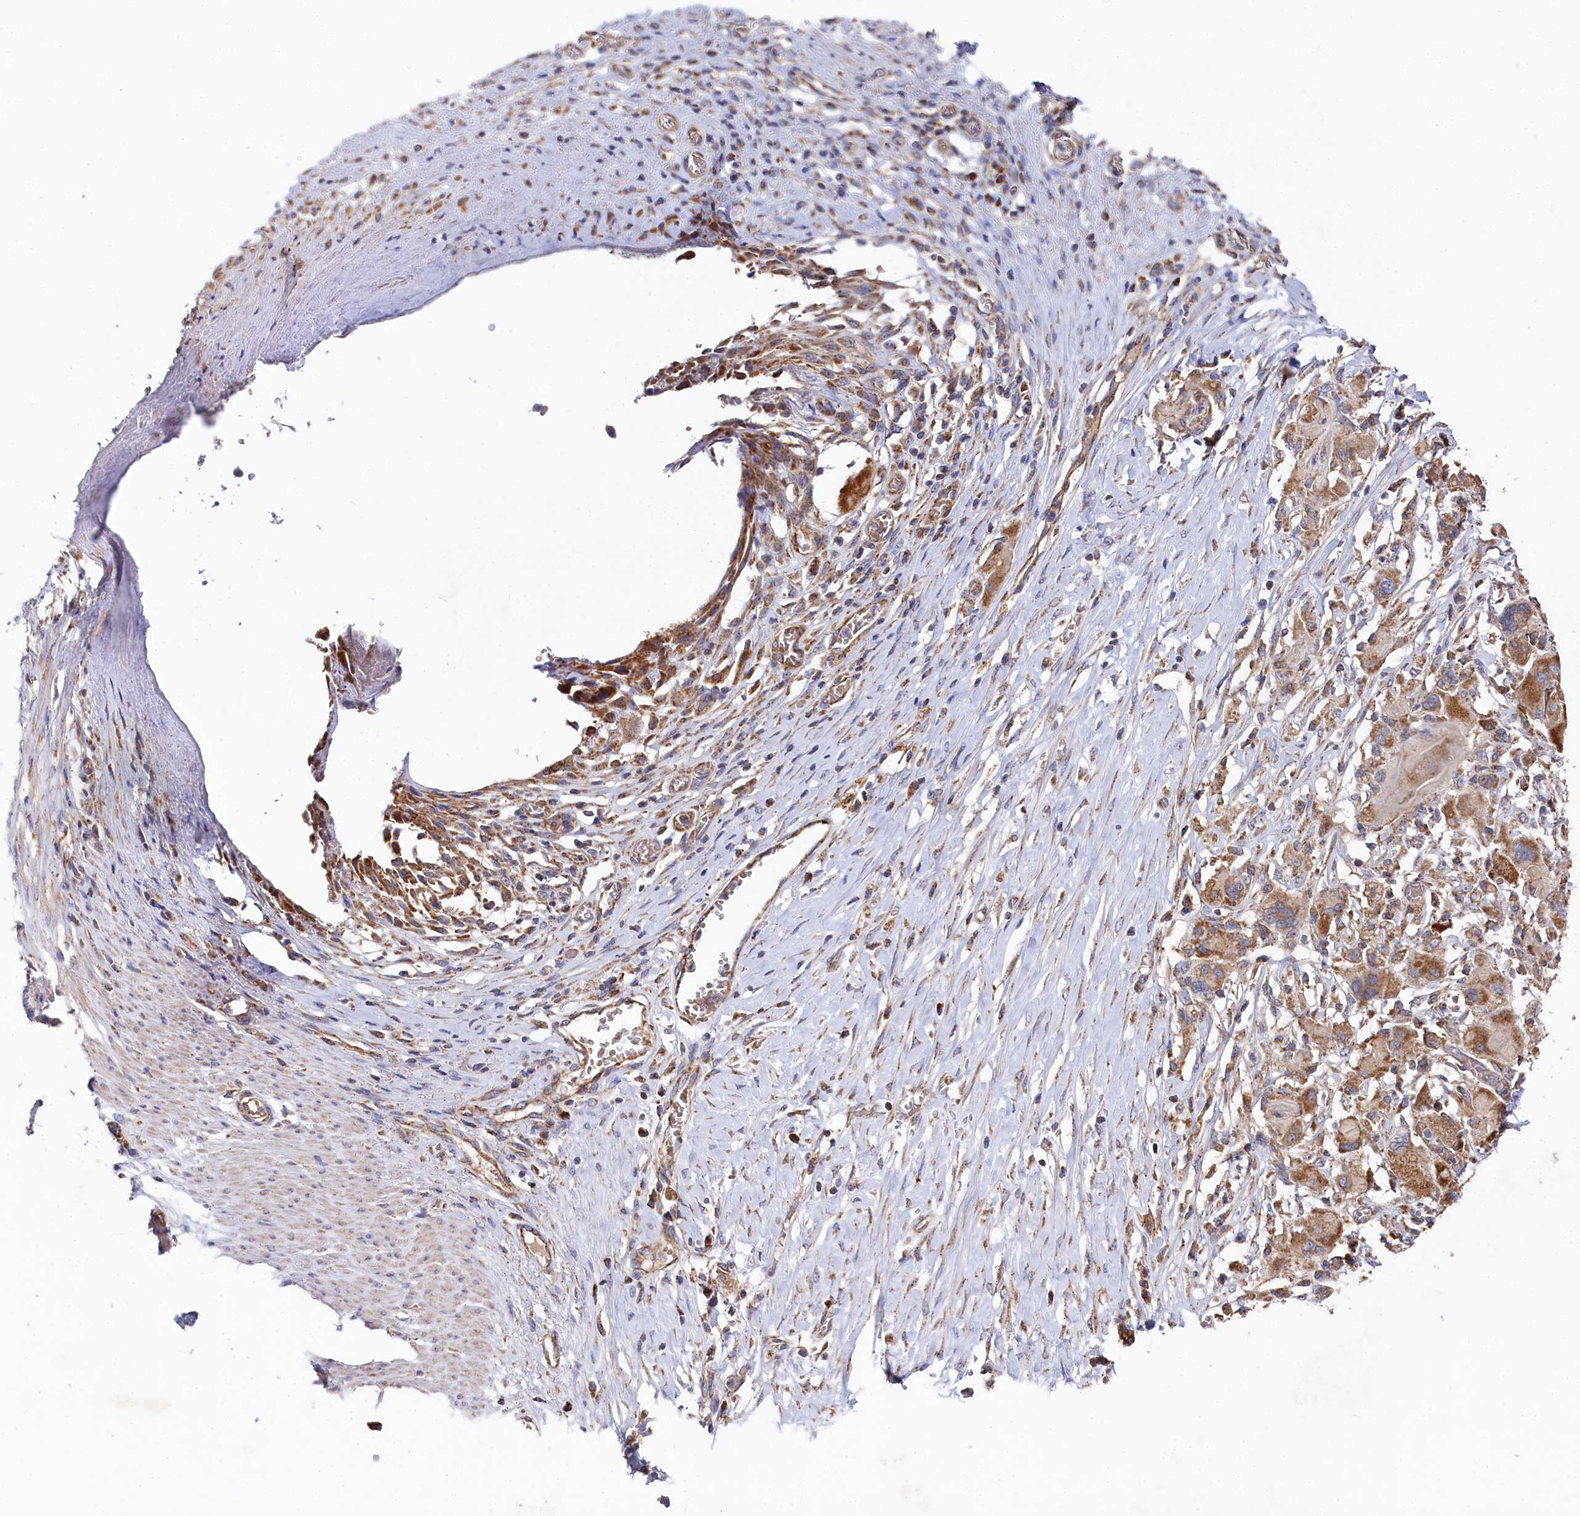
{"staining": {"intensity": "moderate", "quantity": ">75%", "location": "cytoplasmic/membranous"}, "tissue": "stomach cancer", "cell_type": "Tumor cells", "image_type": "cancer", "snomed": [{"axis": "morphology", "description": "Adenocarcinoma, NOS"}, {"axis": "morphology", "description": "Adenocarcinoma, High grade"}, {"axis": "topography", "description": "Stomach, upper"}, {"axis": "topography", "description": "Stomach, lower"}], "caption": "DAB (3,3'-diaminobenzidine) immunohistochemical staining of human stomach adenocarcinoma (high-grade) reveals moderate cytoplasmic/membranous protein positivity in about >75% of tumor cells. The protein is stained brown, and the nuclei are stained in blue (DAB (3,3'-diaminobenzidine) IHC with brightfield microscopy, high magnification).", "gene": "HAUS2", "patient": {"sex": "female", "age": 65}}